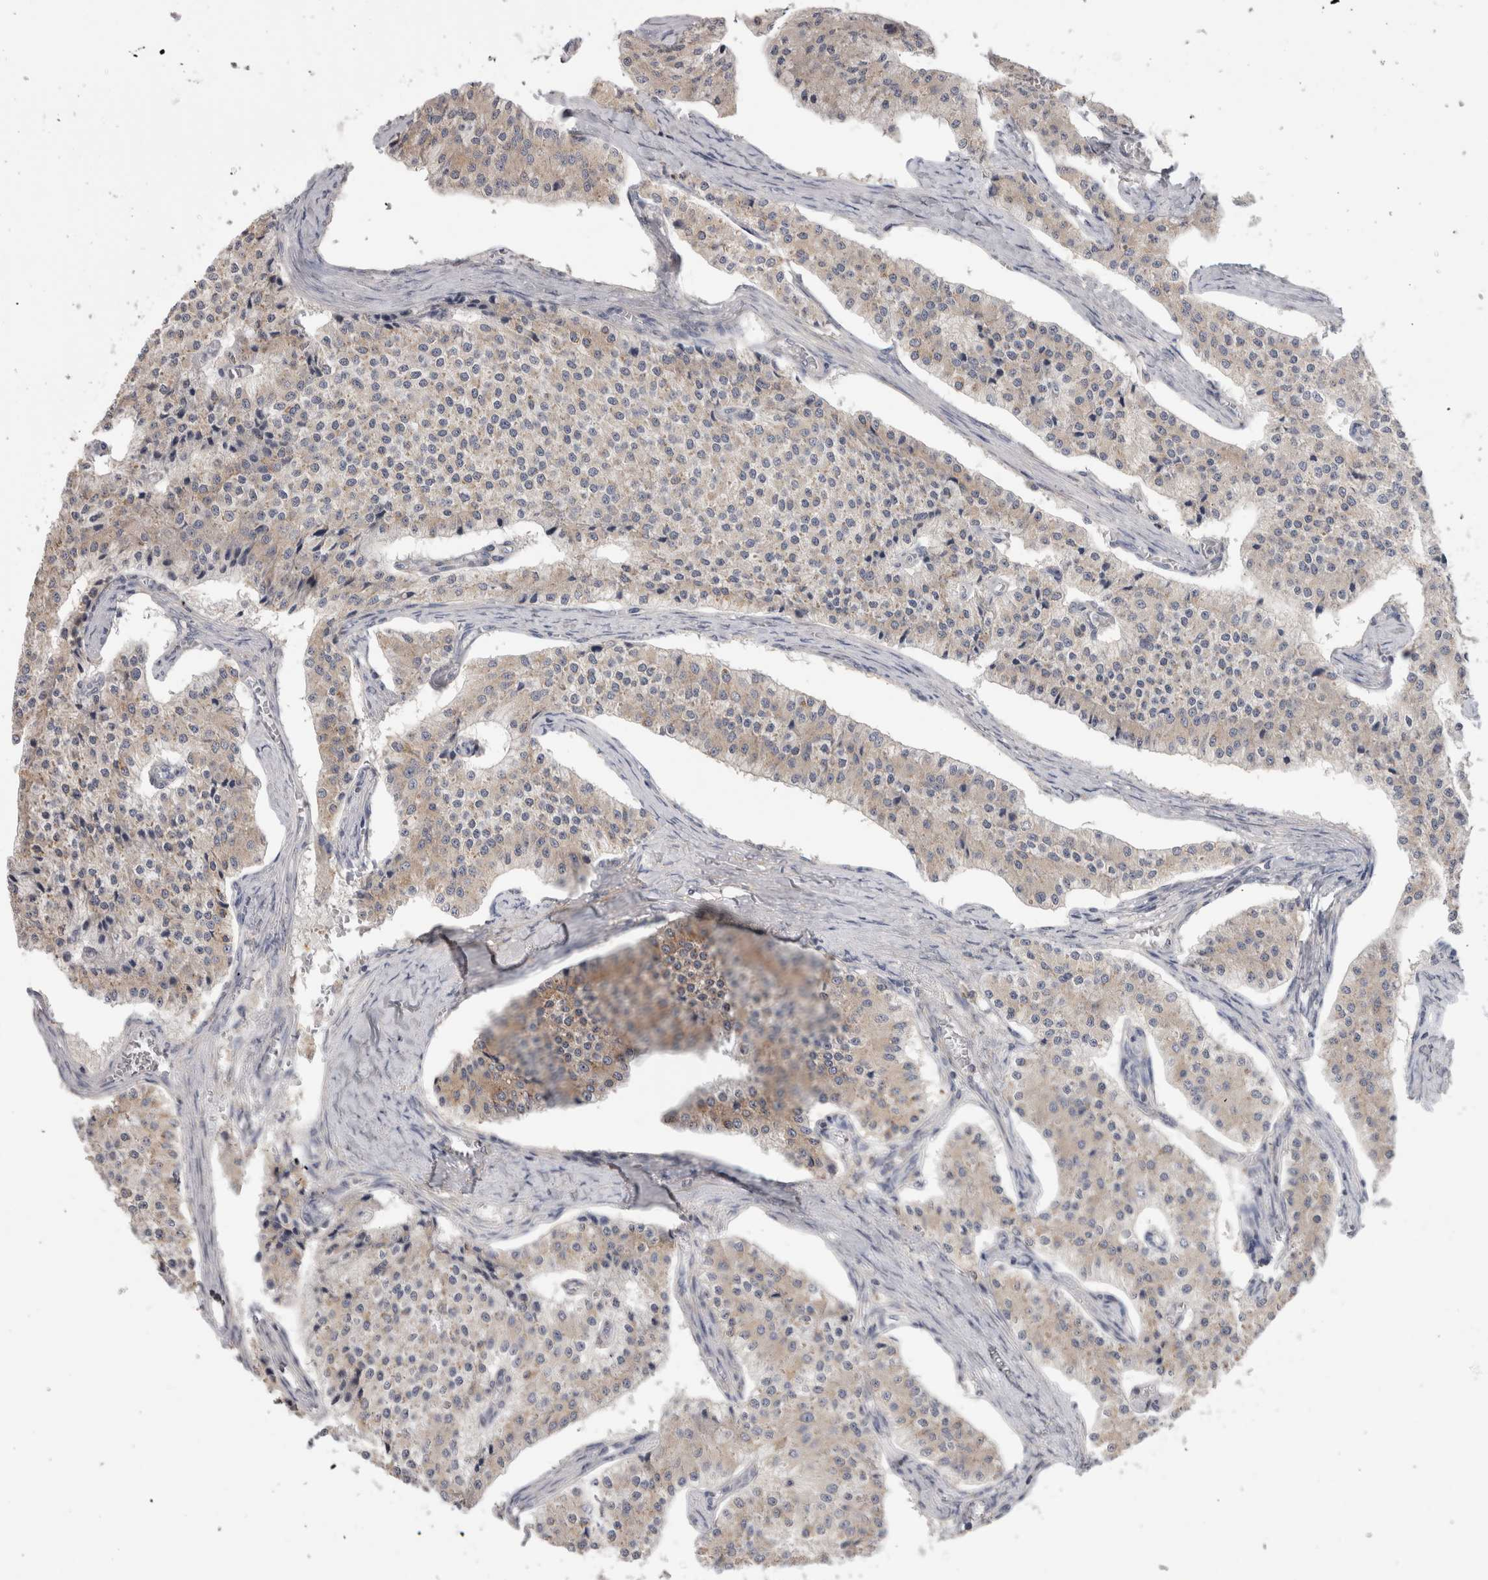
{"staining": {"intensity": "weak", "quantity": "<25%", "location": "cytoplasmic/membranous"}, "tissue": "carcinoid", "cell_type": "Tumor cells", "image_type": "cancer", "snomed": [{"axis": "morphology", "description": "Carcinoid, malignant, NOS"}, {"axis": "topography", "description": "Colon"}], "caption": "This is an immunohistochemistry histopathology image of human carcinoid. There is no positivity in tumor cells.", "gene": "SMAP2", "patient": {"sex": "female", "age": 52}}